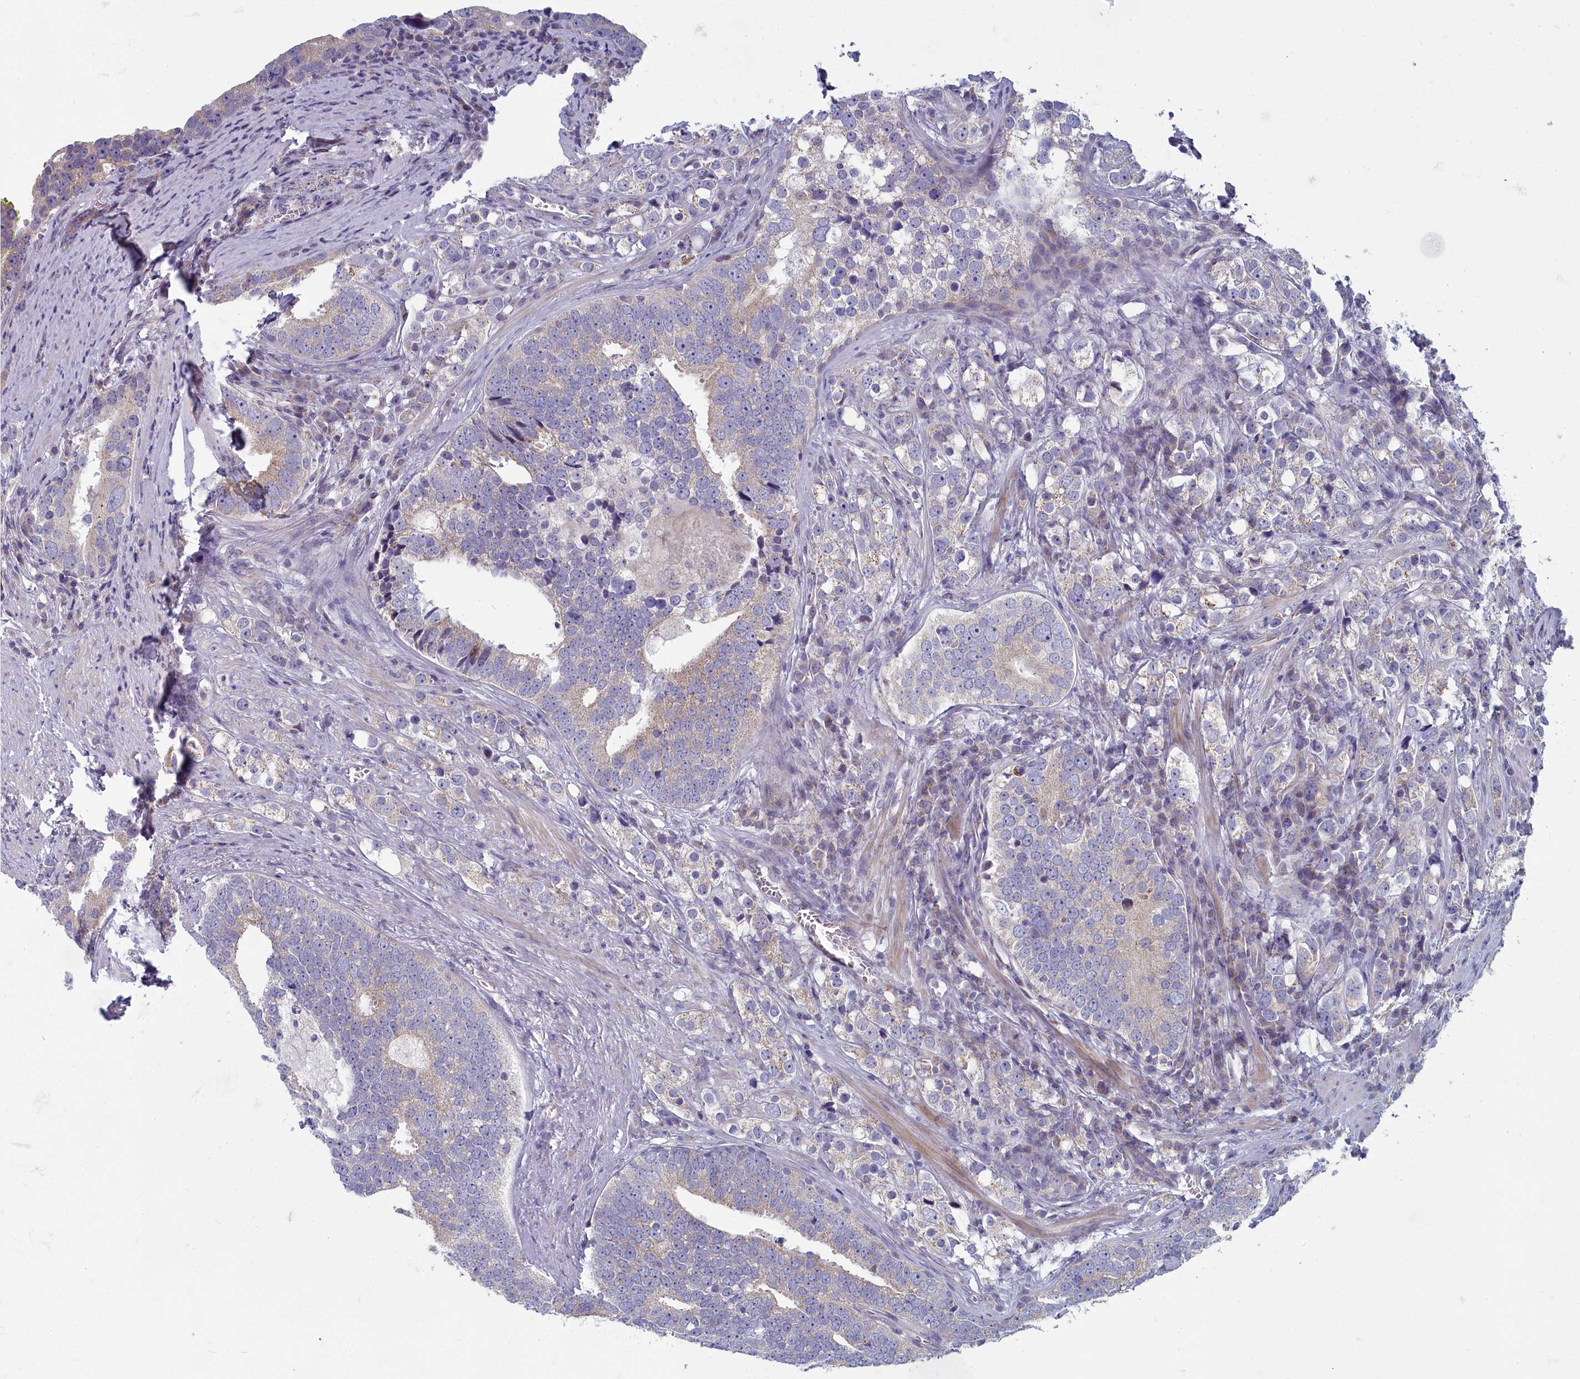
{"staining": {"intensity": "weak", "quantity": "<25%", "location": "cytoplasmic/membranous"}, "tissue": "prostate cancer", "cell_type": "Tumor cells", "image_type": "cancer", "snomed": [{"axis": "morphology", "description": "Adenocarcinoma, High grade"}, {"axis": "topography", "description": "Prostate"}], "caption": "Human prostate cancer stained for a protein using immunohistochemistry exhibits no positivity in tumor cells.", "gene": "INSYN2A", "patient": {"sex": "male", "age": 71}}